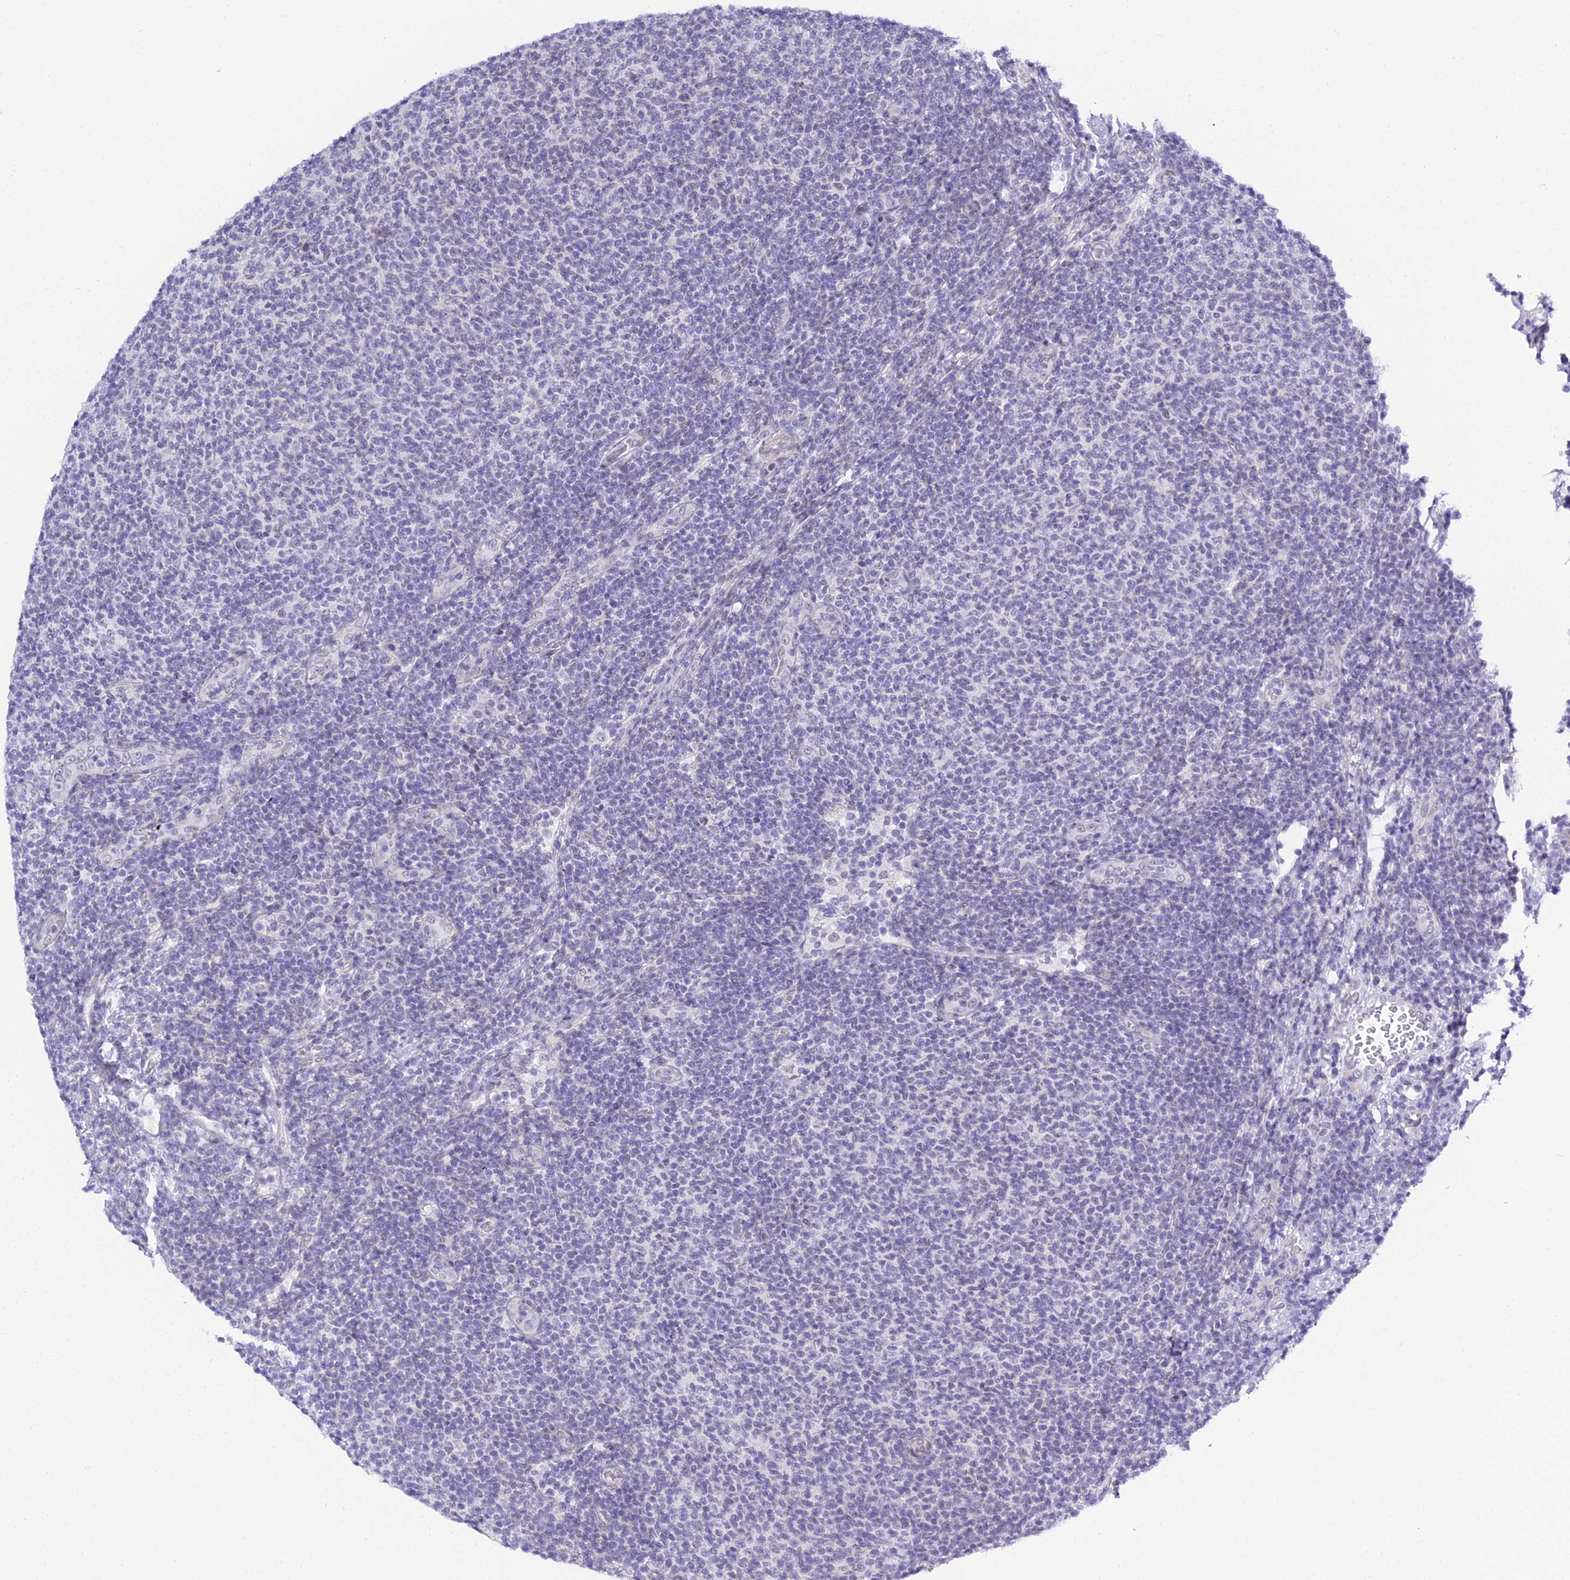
{"staining": {"intensity": "negative", "quantity": "none", "location": "none"}, "tissue": "lymphoma", "cell_type": "Tumor cells", "image_type": "cancer", "snomed": [{"axis": "morphology", "description": "Malignant lymphoma, non-Hodgkin's type, Low grade"}, {"axis": "topography", "description": "Lymph node"}], "caption": "Immunohistochemistry (IHC) histopathology image of human malignant lymphoma, non-Hodgkin's type (low-grade) stained for a protein (brown), which exhibits no expression in tumor cells.", "gene": "ZNF628", "patient": {"sex": "male", "age": 66}}